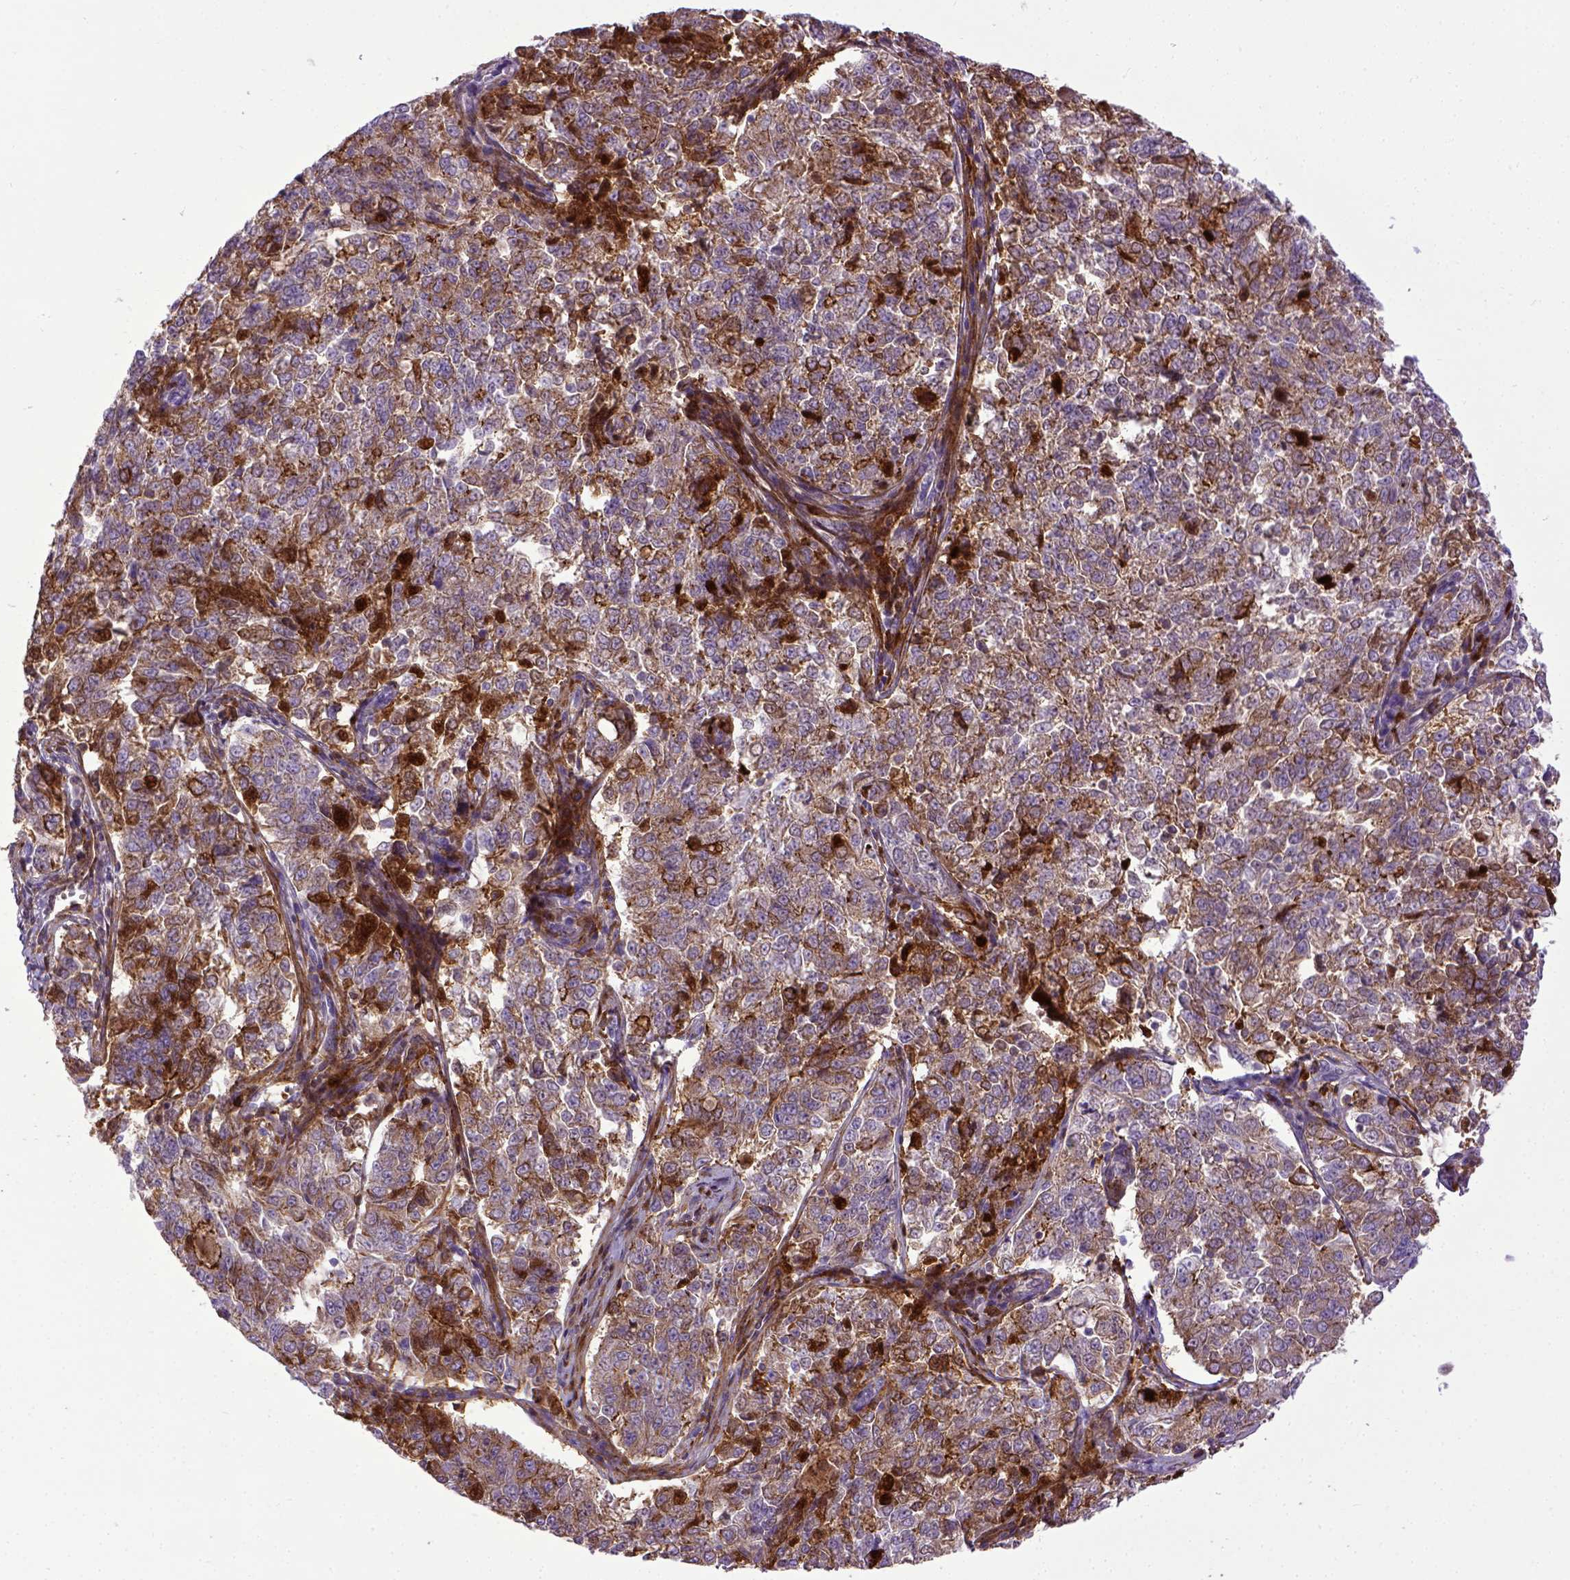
{"staining": {"intensity": "moderate", "quantity": ">75%", "location": "cytoplasmic/membranous"}, "tissue": "endometrial cancer", "cell_type": "Tumor cells", "image_type": "cancer", "snomed": [{"axis": "morphology", "description": "Adenocarcinoma, NOS"}, {"axis": "topography", "description": "Endometrium"}], "caption": "Immunohistochemistry (IHC) (DAB) staining of endometrial cancer reveals moderate cytoplasmic/membranous protein expression in approximately >75% of tumor cells.", "gene": "CDH1", "patient": {"sex": "female", "age": 43}}